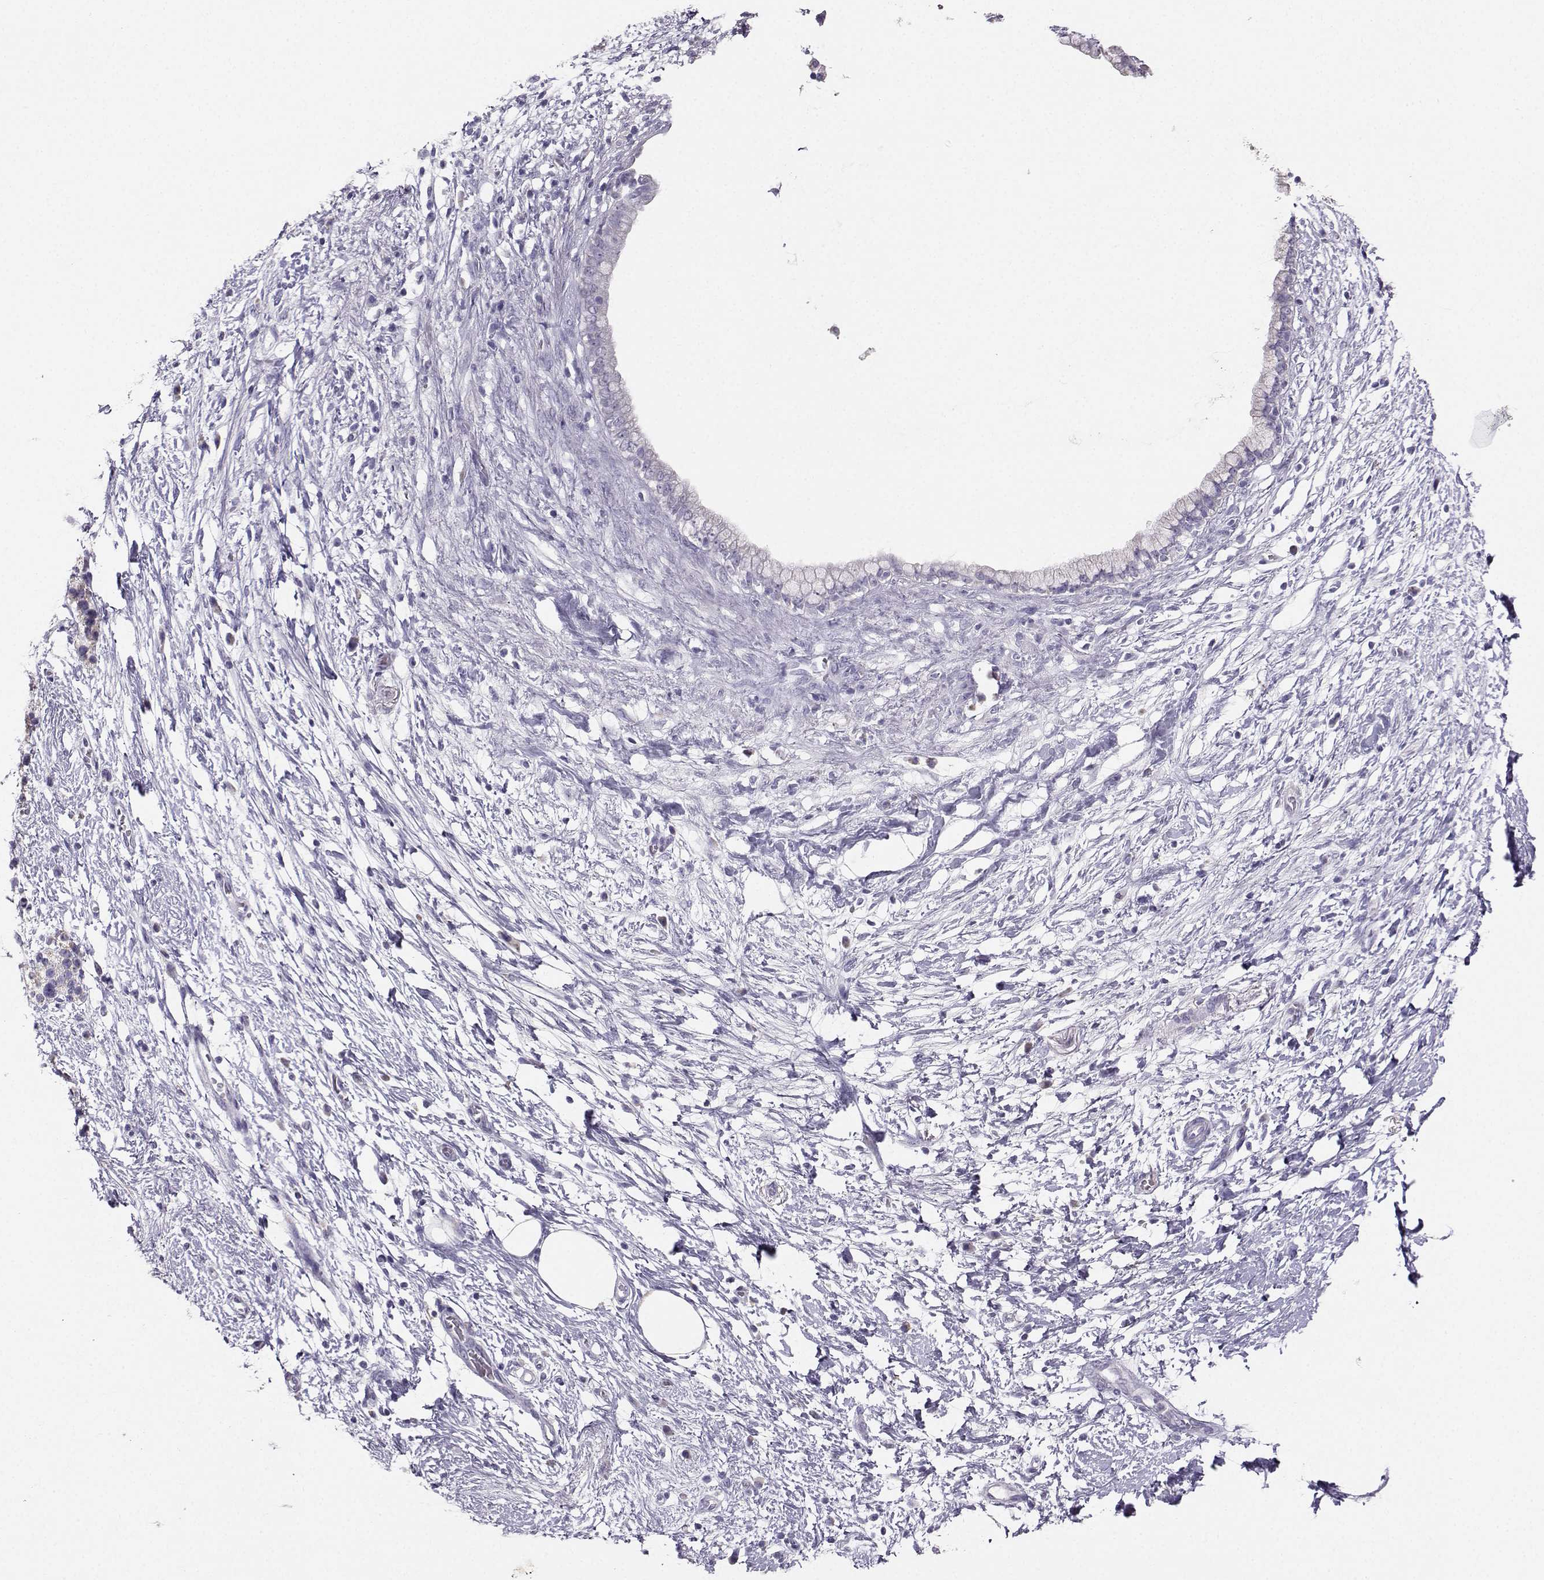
{"staining": {"intensity": "negative", "quantity": "none", "location": "none"}, "tissue": "pancreatic cancer", "cell_type": "Tumor cells", "image_type": "cancer", "snomed": [{"axis": "morphology", "description": "Adenocarcinoma, NOS"}, {"axis": "topography", "description": "Pancreas"}], "caption": "Tumor cells are negative for protein expression in human pancreatic cancer (adenocarcinoma).", "gene": "AVP", "patient": {"sex": "female", "age": 72}}